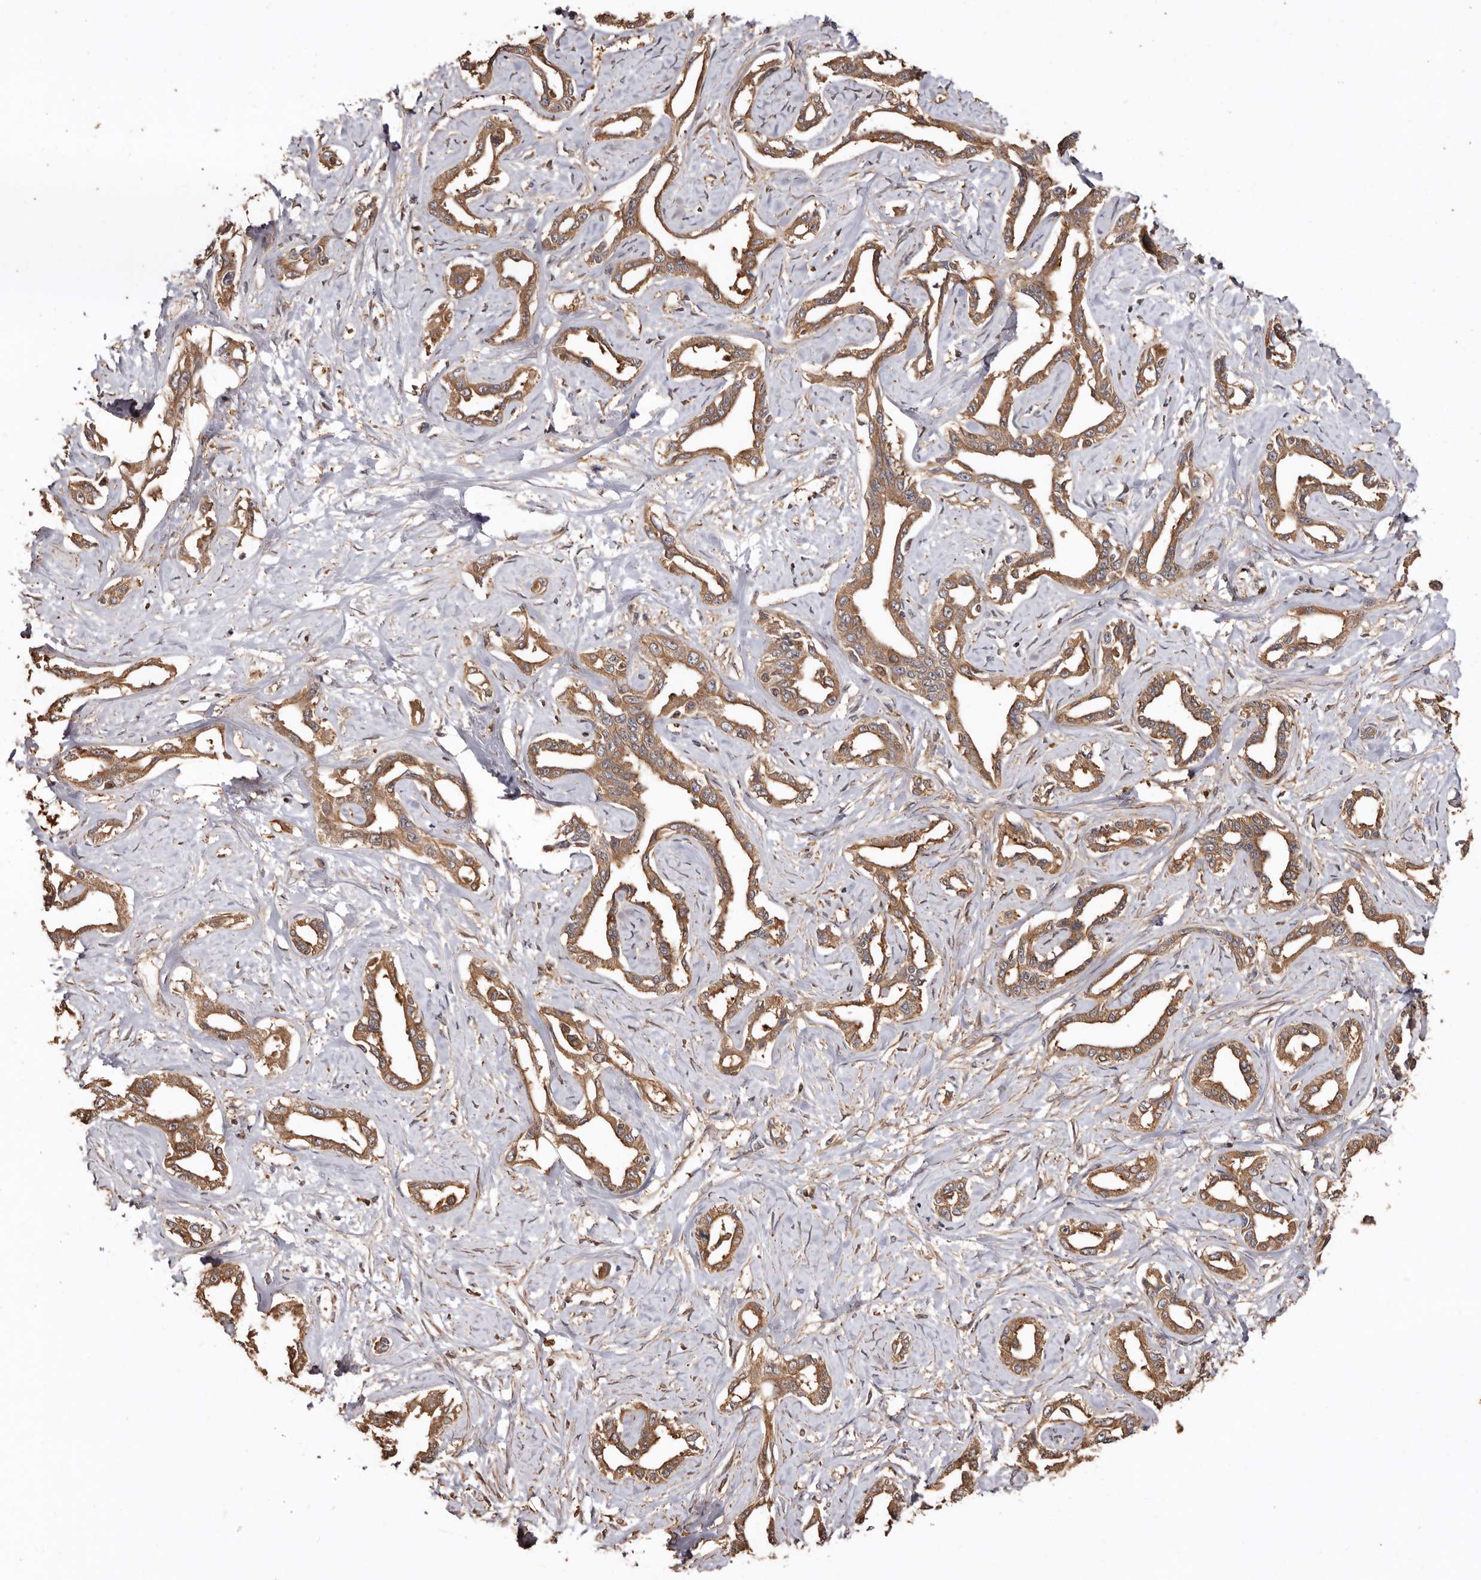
{"staining": {"intensity": "moderate", "quantity": ">75%", "location": "cytoplasmic/membranous"}, "tissue": "liver cancer", "cell_type": "Tumor cells", "image_type": "cancer", "snomed": [{"axis": "morphology", "description": "Cholangiocarcinoma"}, {"axis": "topography", "description": "Liver"}], "caption": "Liver cancer stained with DAB immunohistochemistry (IHC) displays medium levels of moderate cytoplasmic/membranous expression in about >75% of tumor cells.", "gene": "COQ8B", "patient": {"sex": "male", "age": 59}}